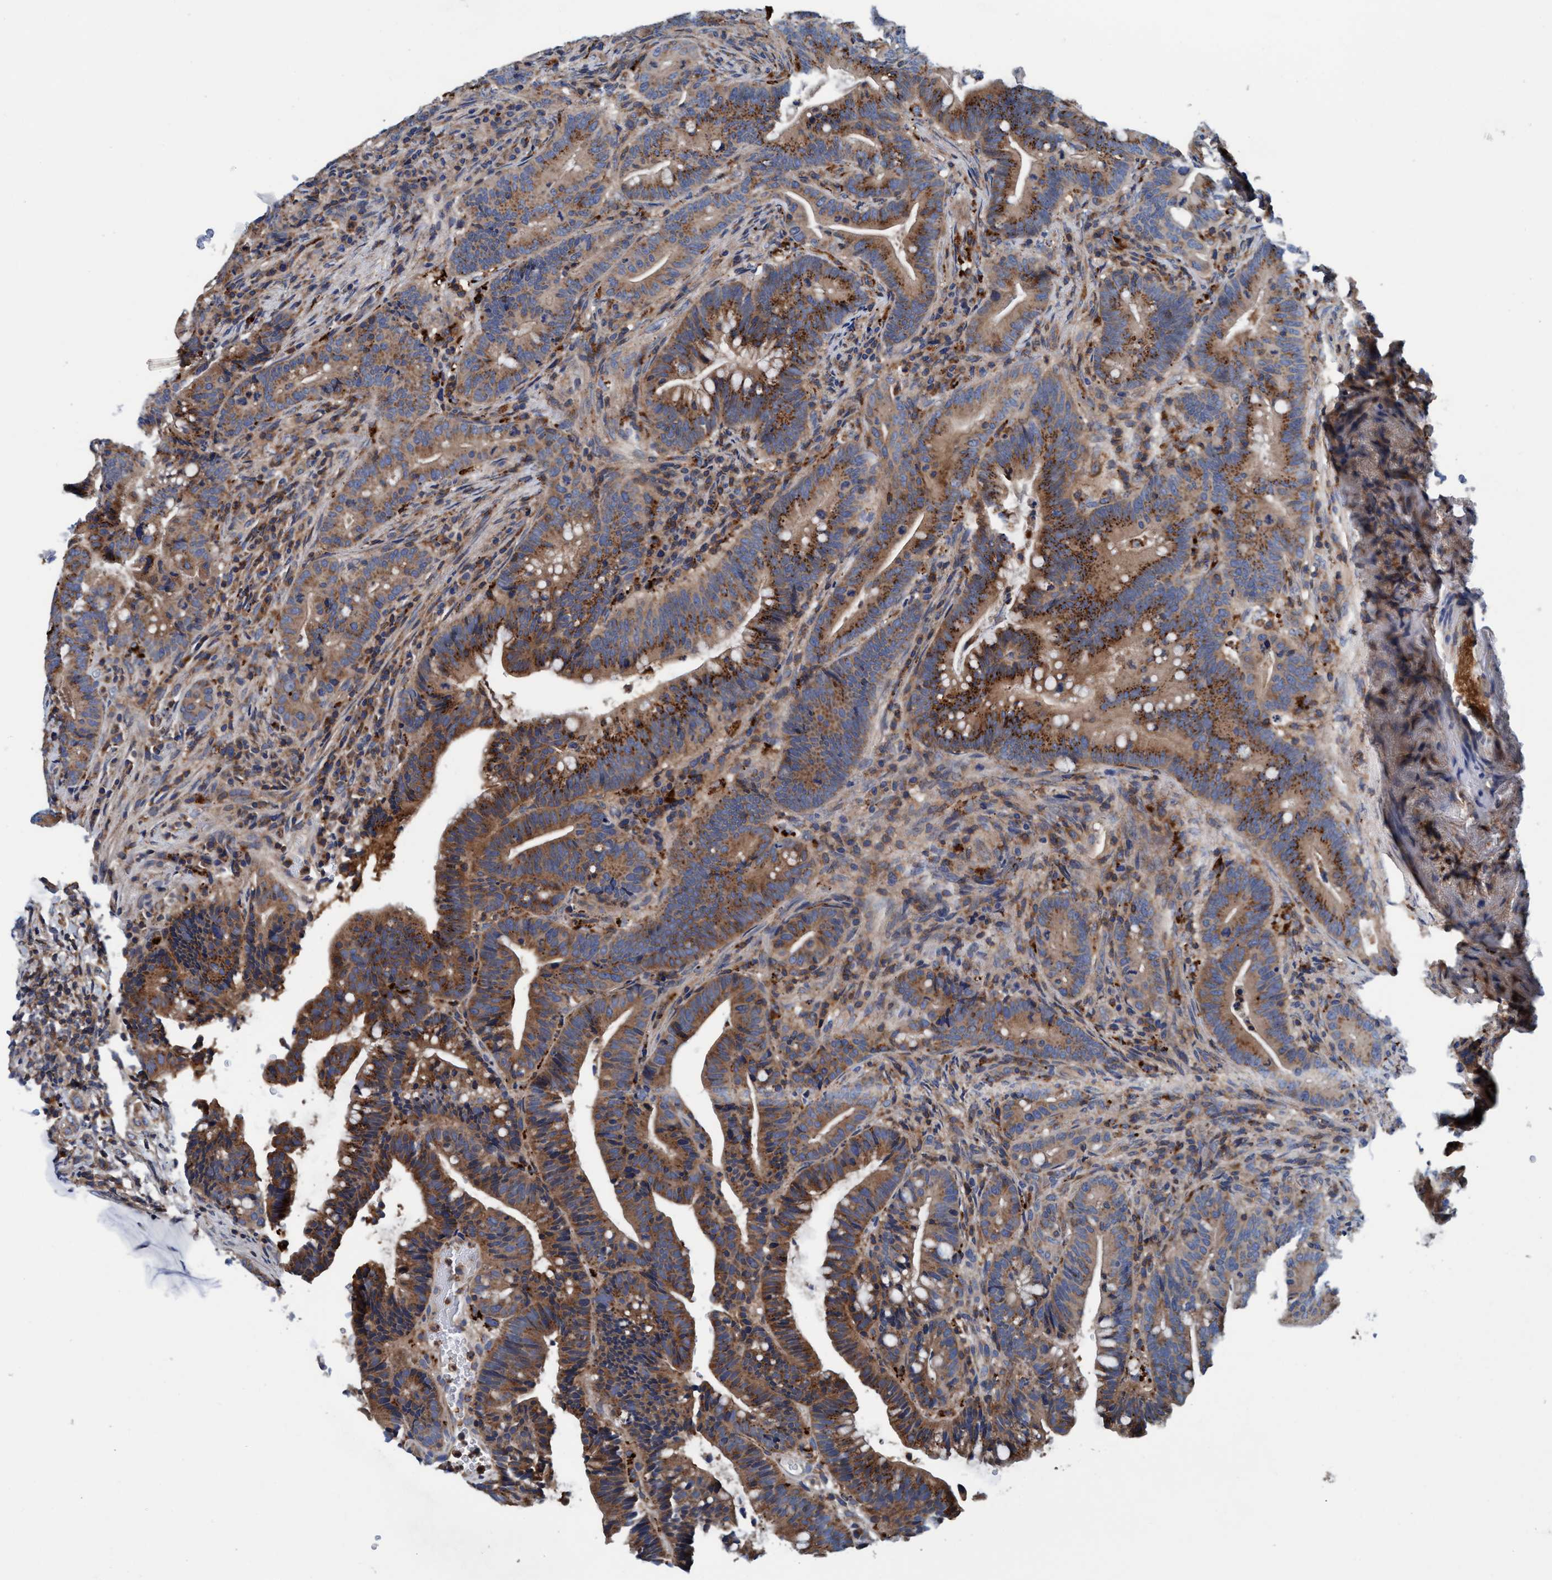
{"staining": {"intensity": "moderate", "quantity": ">75%", "location": "cytoplasmic/membranous"}, "tissue": "colorectal cancer", "cell_type": "Tumor cells", "image_type": "cancer", "snomed": [{"axis": "morphology", "description": "Adenocarcinoma, NOS"}, {"axis": "topography", "description": "Colon"}], "caption": "The micrograph shows immunohistochemical staining of colorectal cancer (adenocarcinoma). There is moderate cytoplasmic/membranous staining is appreciated in approximately >75% of tumor cells.", "gene": "ENDOG", "patient": {"sex": "female", "age": 66}}